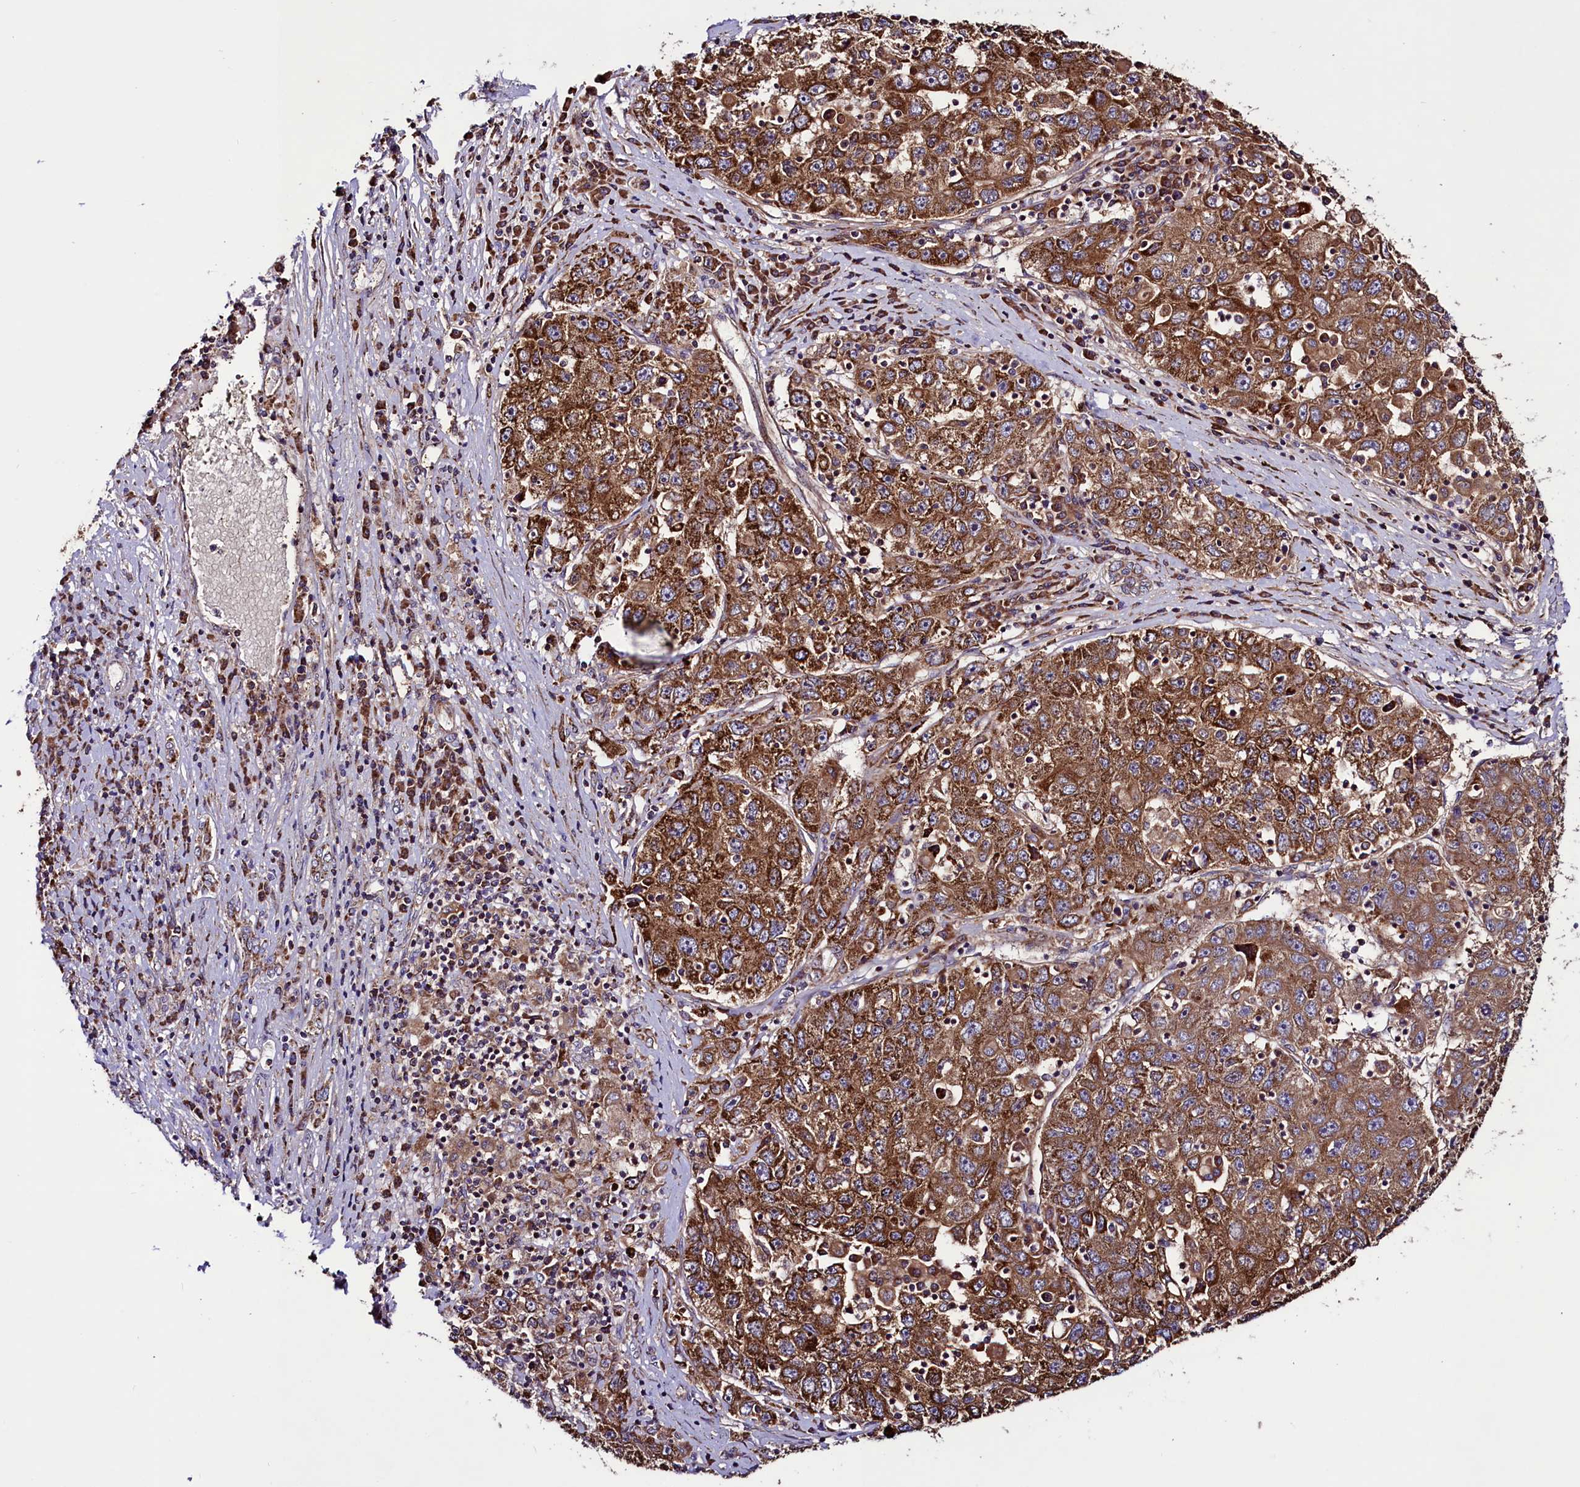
{"staining": {"intensity": "strong", "quantity": ">75%", "location": "cytoplasmic/membranous"}, "tissue": "liver cancer", "cell_type": "Tumor cells", "image_type": "cancer", "snomed": [{"axis": "morphology", "description": "Carcinoma, Hepatocellular, NOS"}, {"axis": "topography", "description": "Liver"}], "caption": "Liver hepatocellular carcinoma was stained to show a protein in brown. There is high levels of strong cytoplasmic/membranous staining in about >75% of tumor cells. The protein of interest is stained brown, and the nuclei are stained in blue (DAB IHC with brightfield microscopy, high magnification).", "gene": "STARD5", "patient": {"sex": "male", "age": 49}}